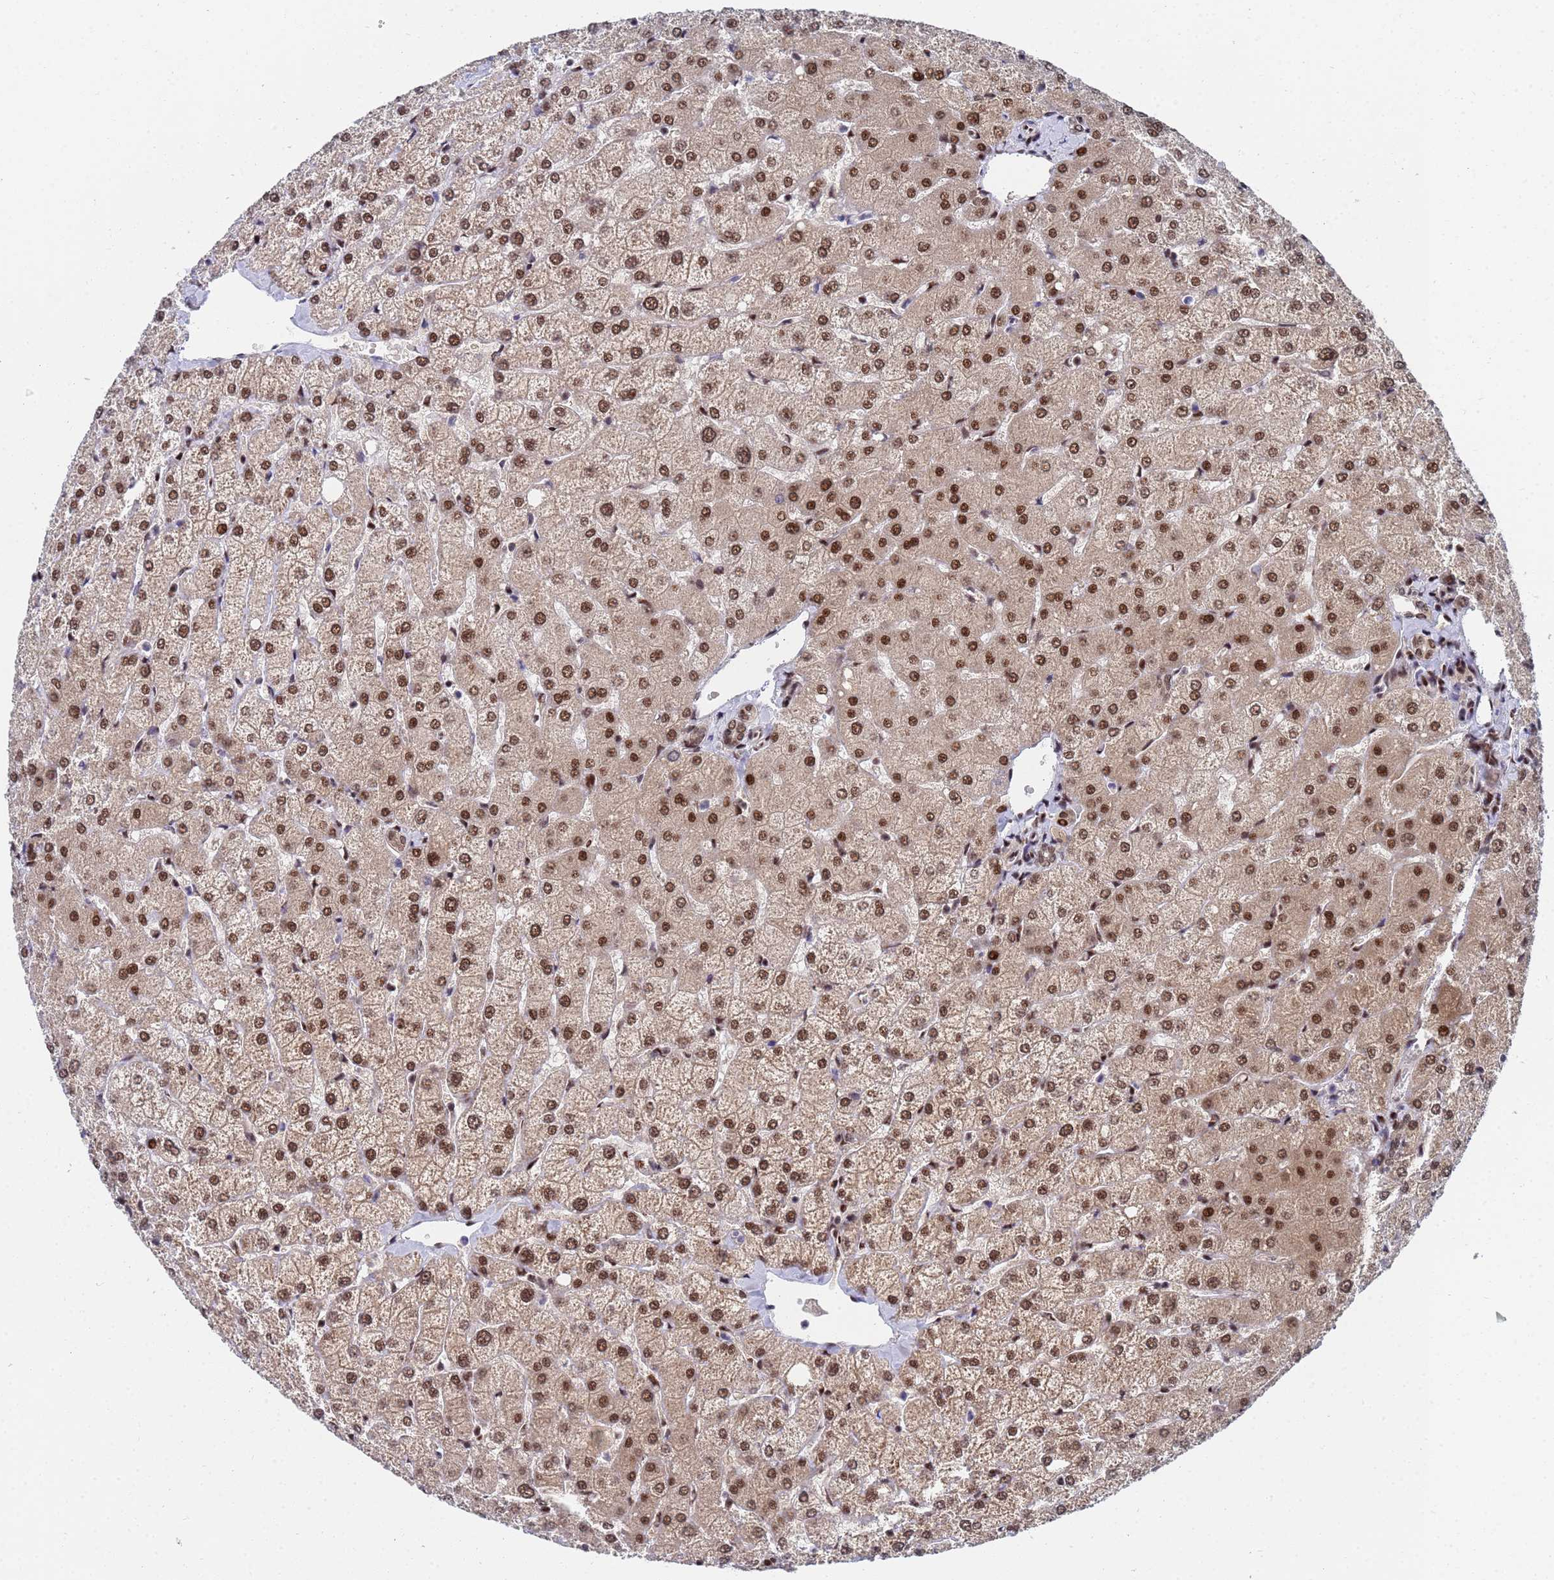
{"staining": {"intensity": "moderate", "quantity": ">75%", "location": "nuclear"}, "tissue": "liver", "cell_type": "Cholangiocytes", "image_type": "normal", "snomed": [{"axis": "morphology", "description": "Normal tissue, NOS"}, {"axis": "topography", "description": "Liver"}], "caption": "Immunohistochemistry (IHC) (DAB) staining of benign liver exhibits moderate nuclear protein expression in about >75% of cholangiocytes.", "gene": "AP5Z1", "patient": {"sex": "female", "age": 54}}